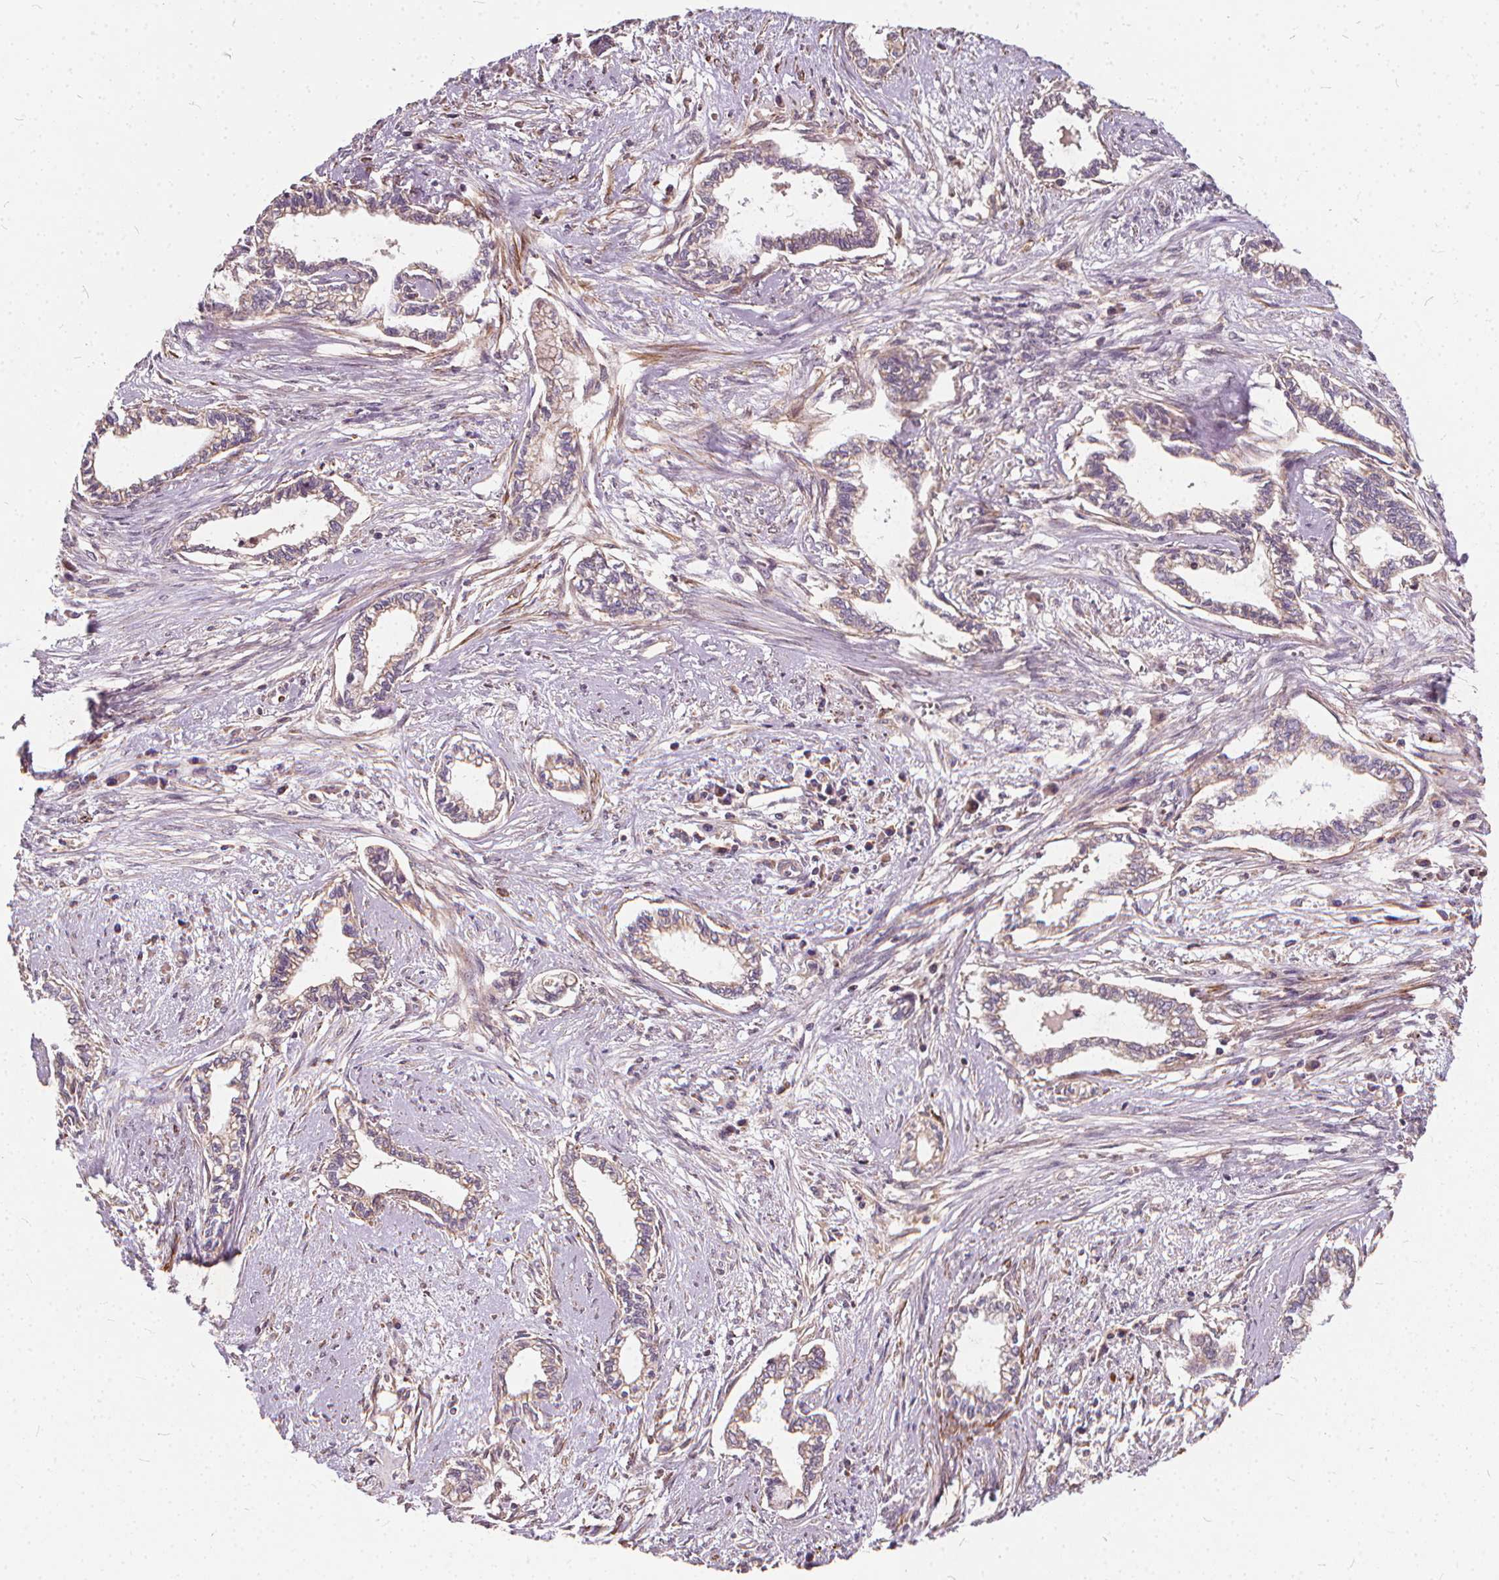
{"staining": {"intensity": "negative", "quantity": "none", "location": "none"}, "tissue": "cervical cancer", "cell_type": "Tumor cells", "image_type": "cancer", "snomed": [{"axis": "morphology", "description": "Adenocarcinoma, NOS"}, {"axis": "topography", "description": "Cervix"}], "caption": "Immunohistochemistry (IHC) micrograph of neoplastic tissue: human cervical cancer stained with DAB shows no significant protein expression in tumor cells.", "gene": "ORAI2", "patient": {"sex": "female", "age": 62}}